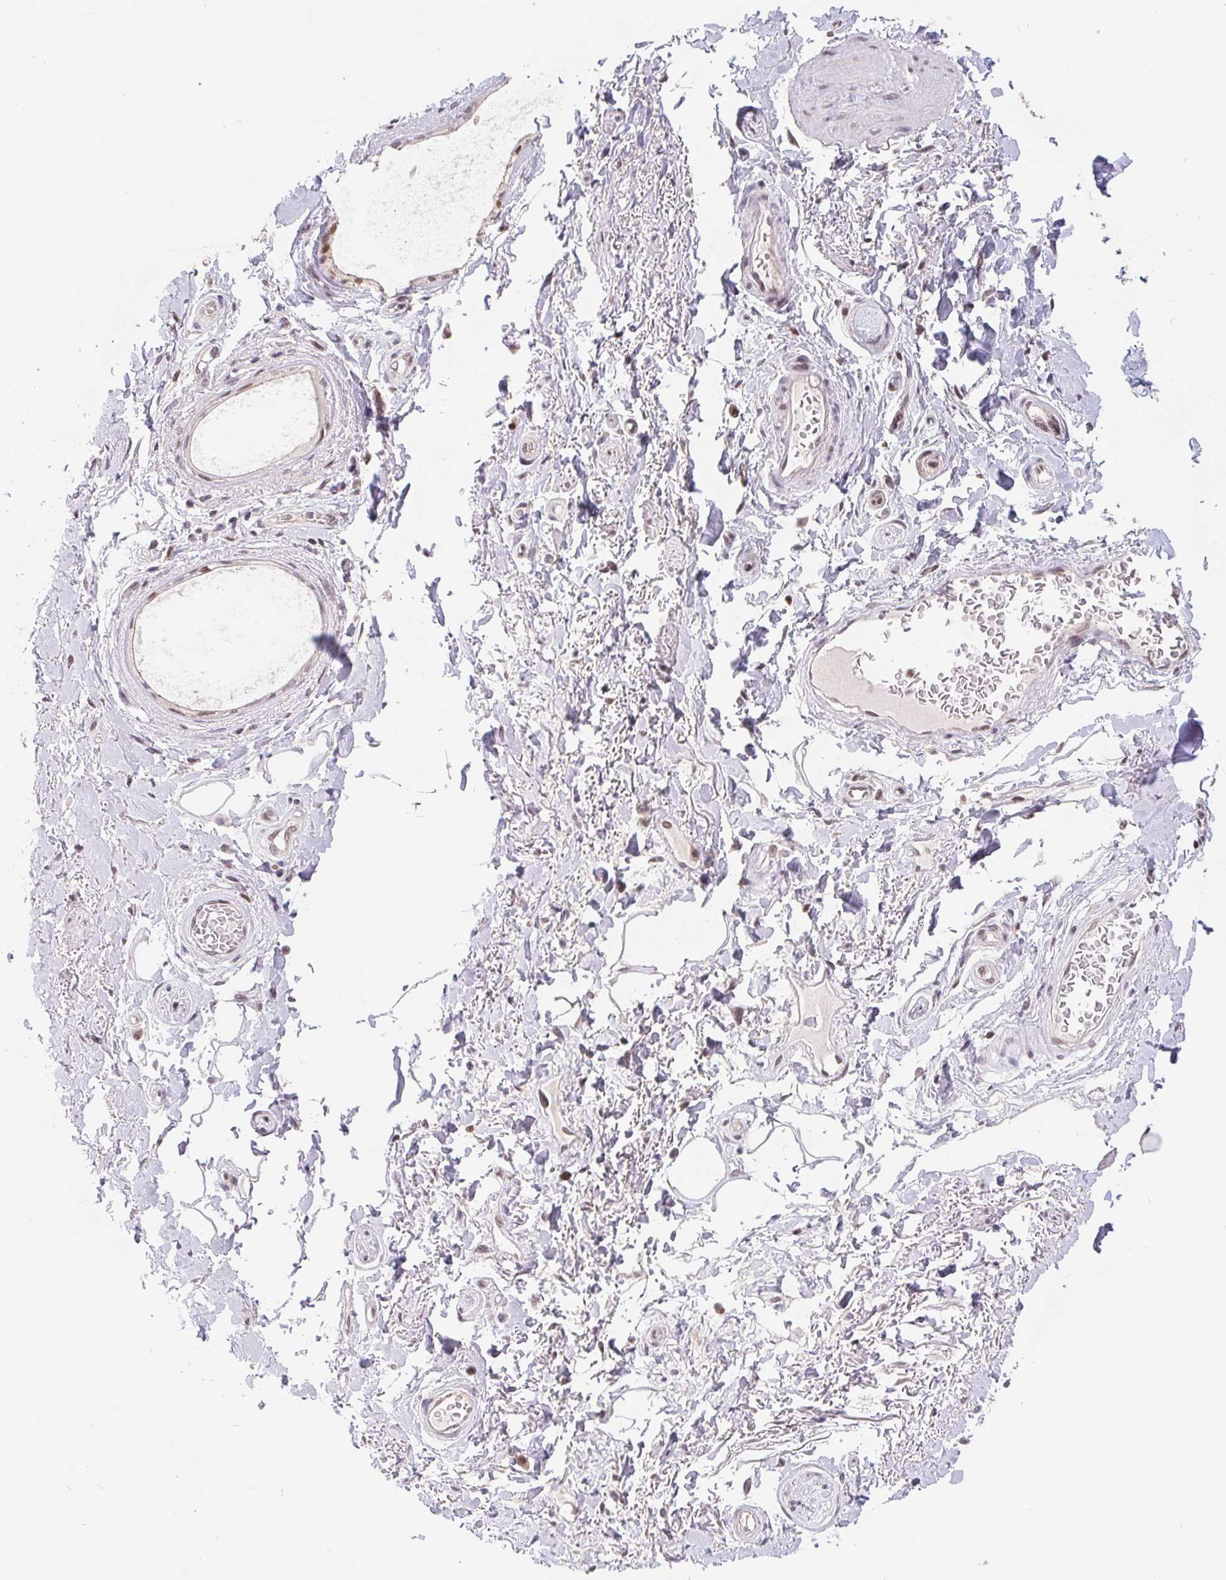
{"staining": {"intensity": "weak", "quantity": "25%-75%", "location": "nuclear"}, "tissue": "adipose tissue", "cell_type": "Adipocytes", "image_type": "normal", "snomed": [{"axis": "morphology", "description": "Normal tissue, NOS"}, {"axis": "topography", "description": "Peripheral nerve tissue"}], "caption": "About 25%-75% of adipocytes in unremarkable adipose tissue reveal weak nuclear protein positivity as visualized by brown immunohistochemical staining.", "gene": "POU2F1", "patient": {"sex": "male", "age": 51}}